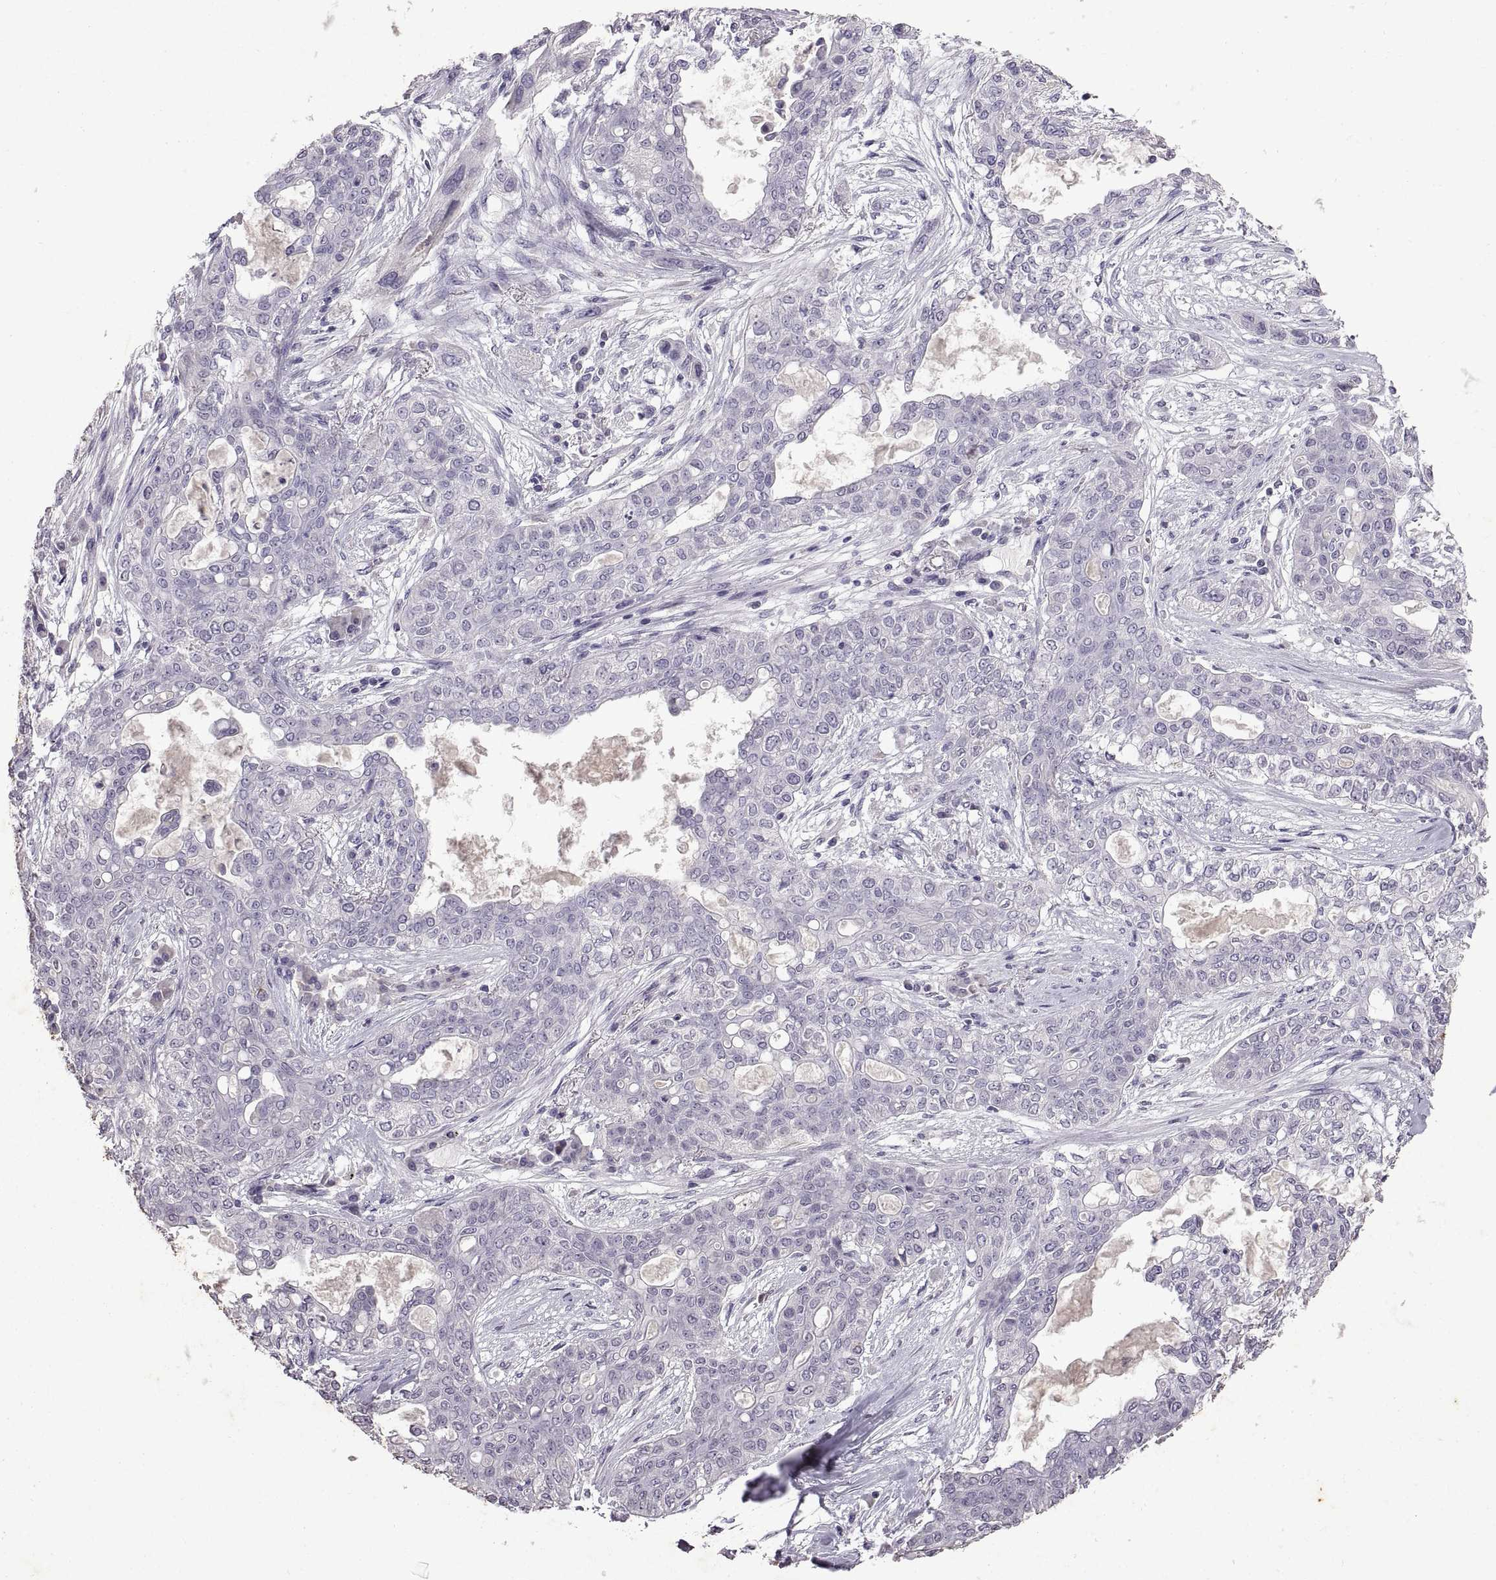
{"staining": {"intensity": "negative", "quantity": "none", "location": "none"}, "tissue": "lung cancer", "cell_type": "Tumor cells", "image_type": "cancer", "snomed": [{"axis": "morphology", "description": "Squamous cell carcinoma, NOS"}, {"axis": "topography", "description": "Lung"}], "caption": "This is an immunohistochemistry histopathology image of human lung cancer (squamous cell carcinoma). There is no positivity in tumor cells.", "gene": "DEFB136", "patient": {"sex": "female", "age": 70}}